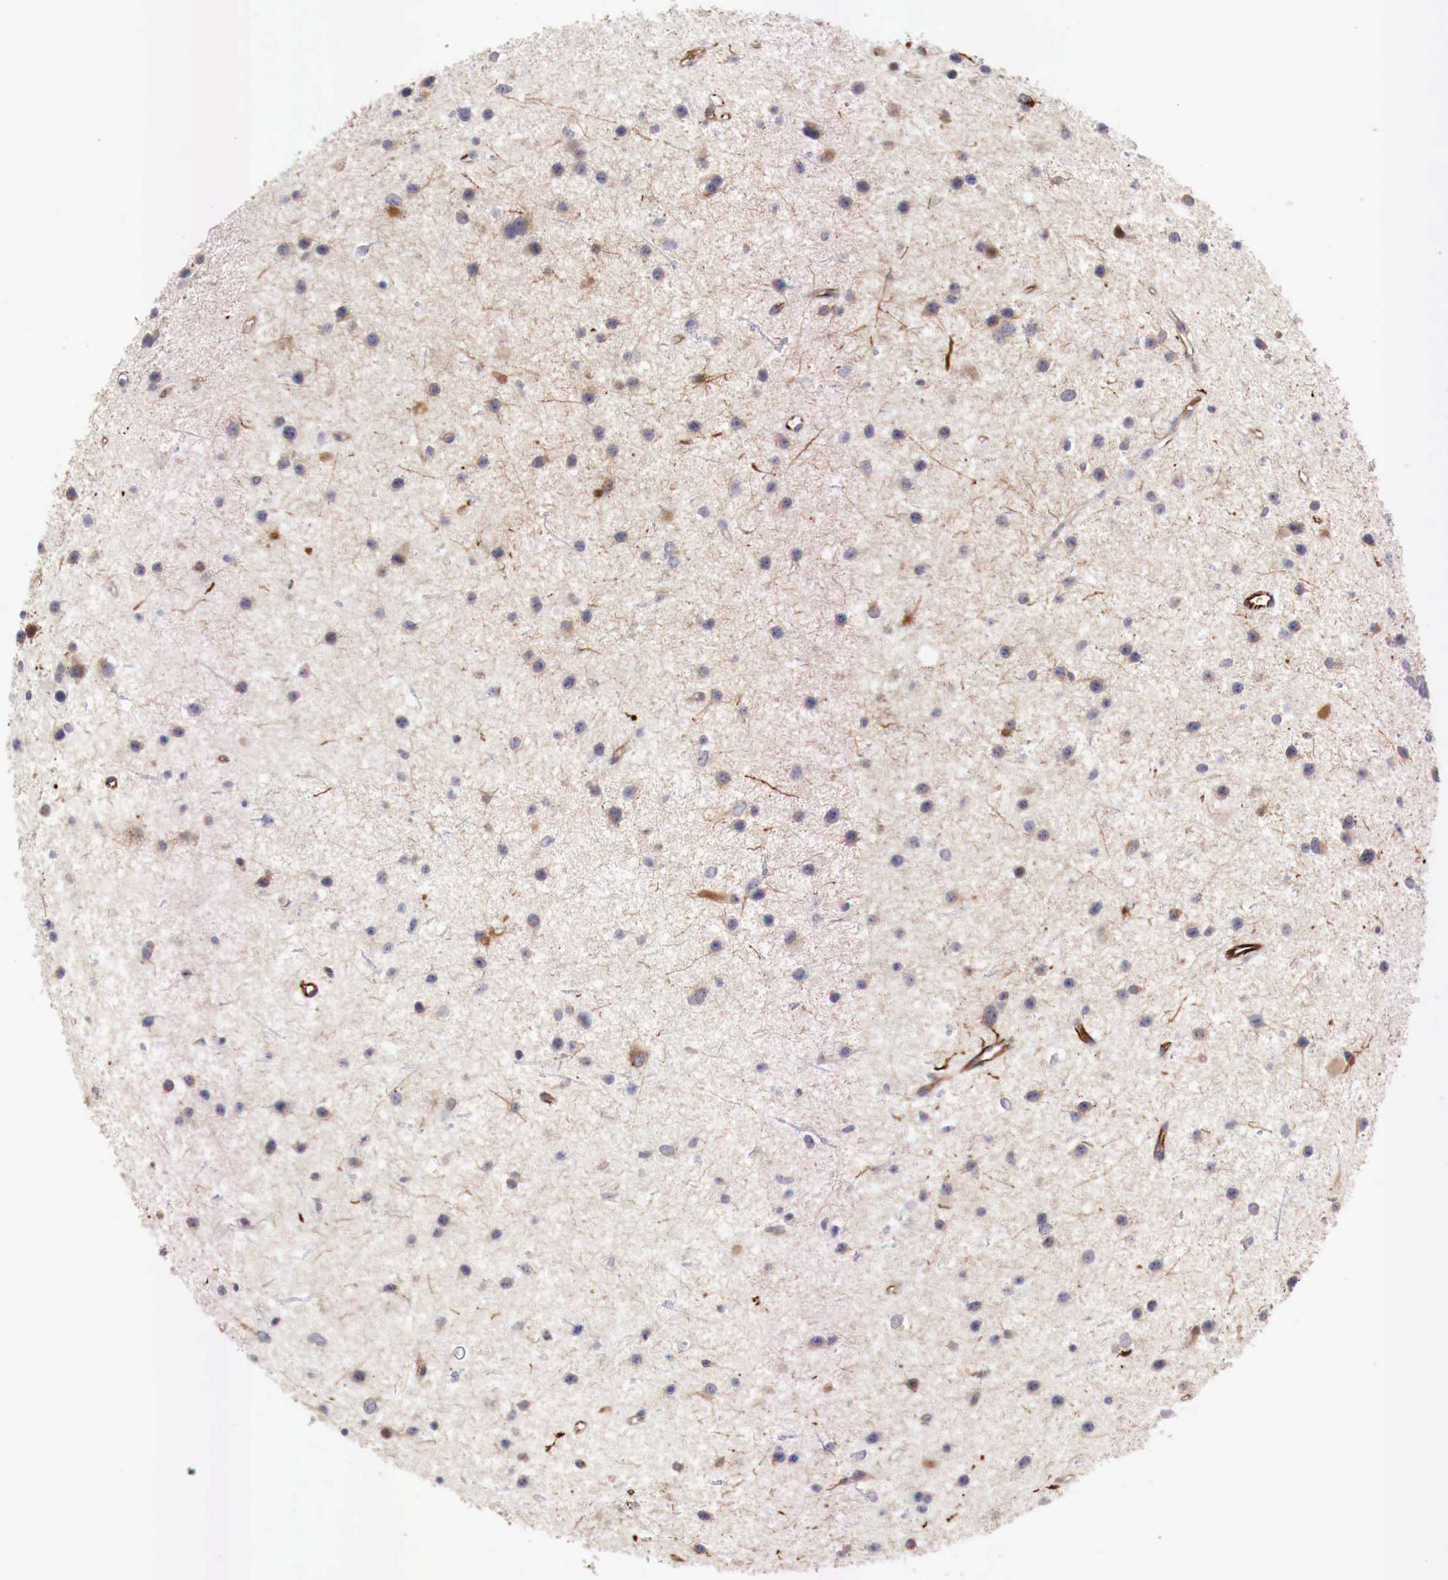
{"staining": {"intensity": "negative", "quantity": "none", "location": "none"}, "tissue": "glioma", "cell_type": "Tumor cells", "image_type": "cancer", "snomed": [{"axis": "morphology", "description": "Glioma, malignant, Low grade"}, {"axis": "topography", "description": "Brain"}], "caption": "The micrograph reveals no significant positivity in tumor cells of malignant low-grade glioma.", "gene": "WT1", "patient": {"sex": "female", "age": 46}}